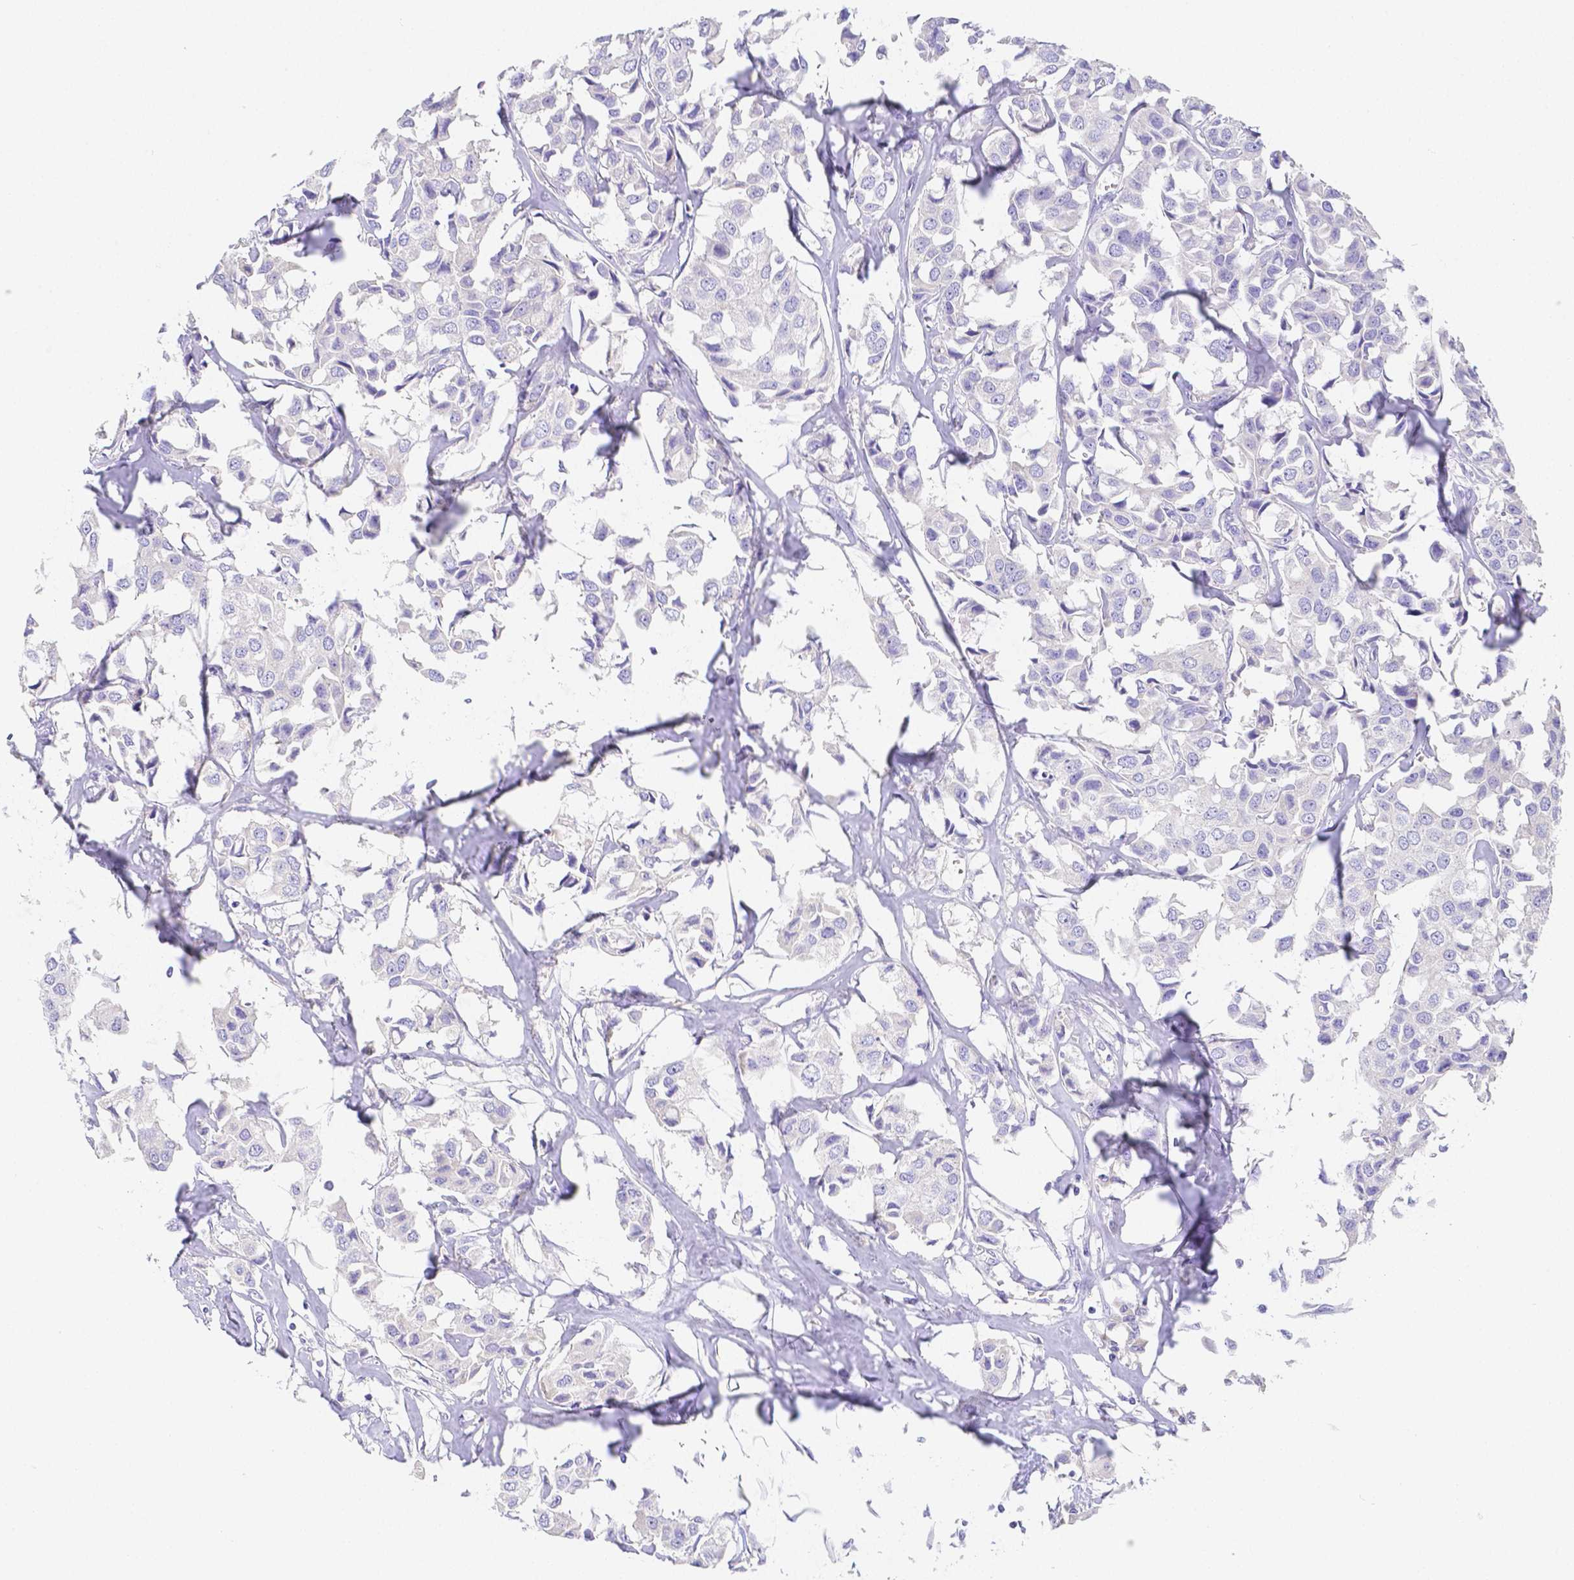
{"staining": {"intensity": "negative", "quantity": "none", "location": "none"}, "tissue": "breast cancer", "cell_type": "Tumor cells", "image_type": "cancer", "snomed": [{"axis": "morphology", "description": "Duct carcinoma"}, {"axis": "topography", "description": "Breast"}], "caption": "Immunohistochemistry (IHC) image of neoplastic tissue: invasive ductal carcinoma (breast) stained with DAB (3,3'-diaminobenzidine) reveals no significant protein expression in tumor cells. The staining was performed using DAB to visualize the protein expression in brown, while the nuclei were stained in blue with hematoxylin (Magnification: 20x).", "gene": "ZG16B", "patient": {"sex": "female", "age": 80}}